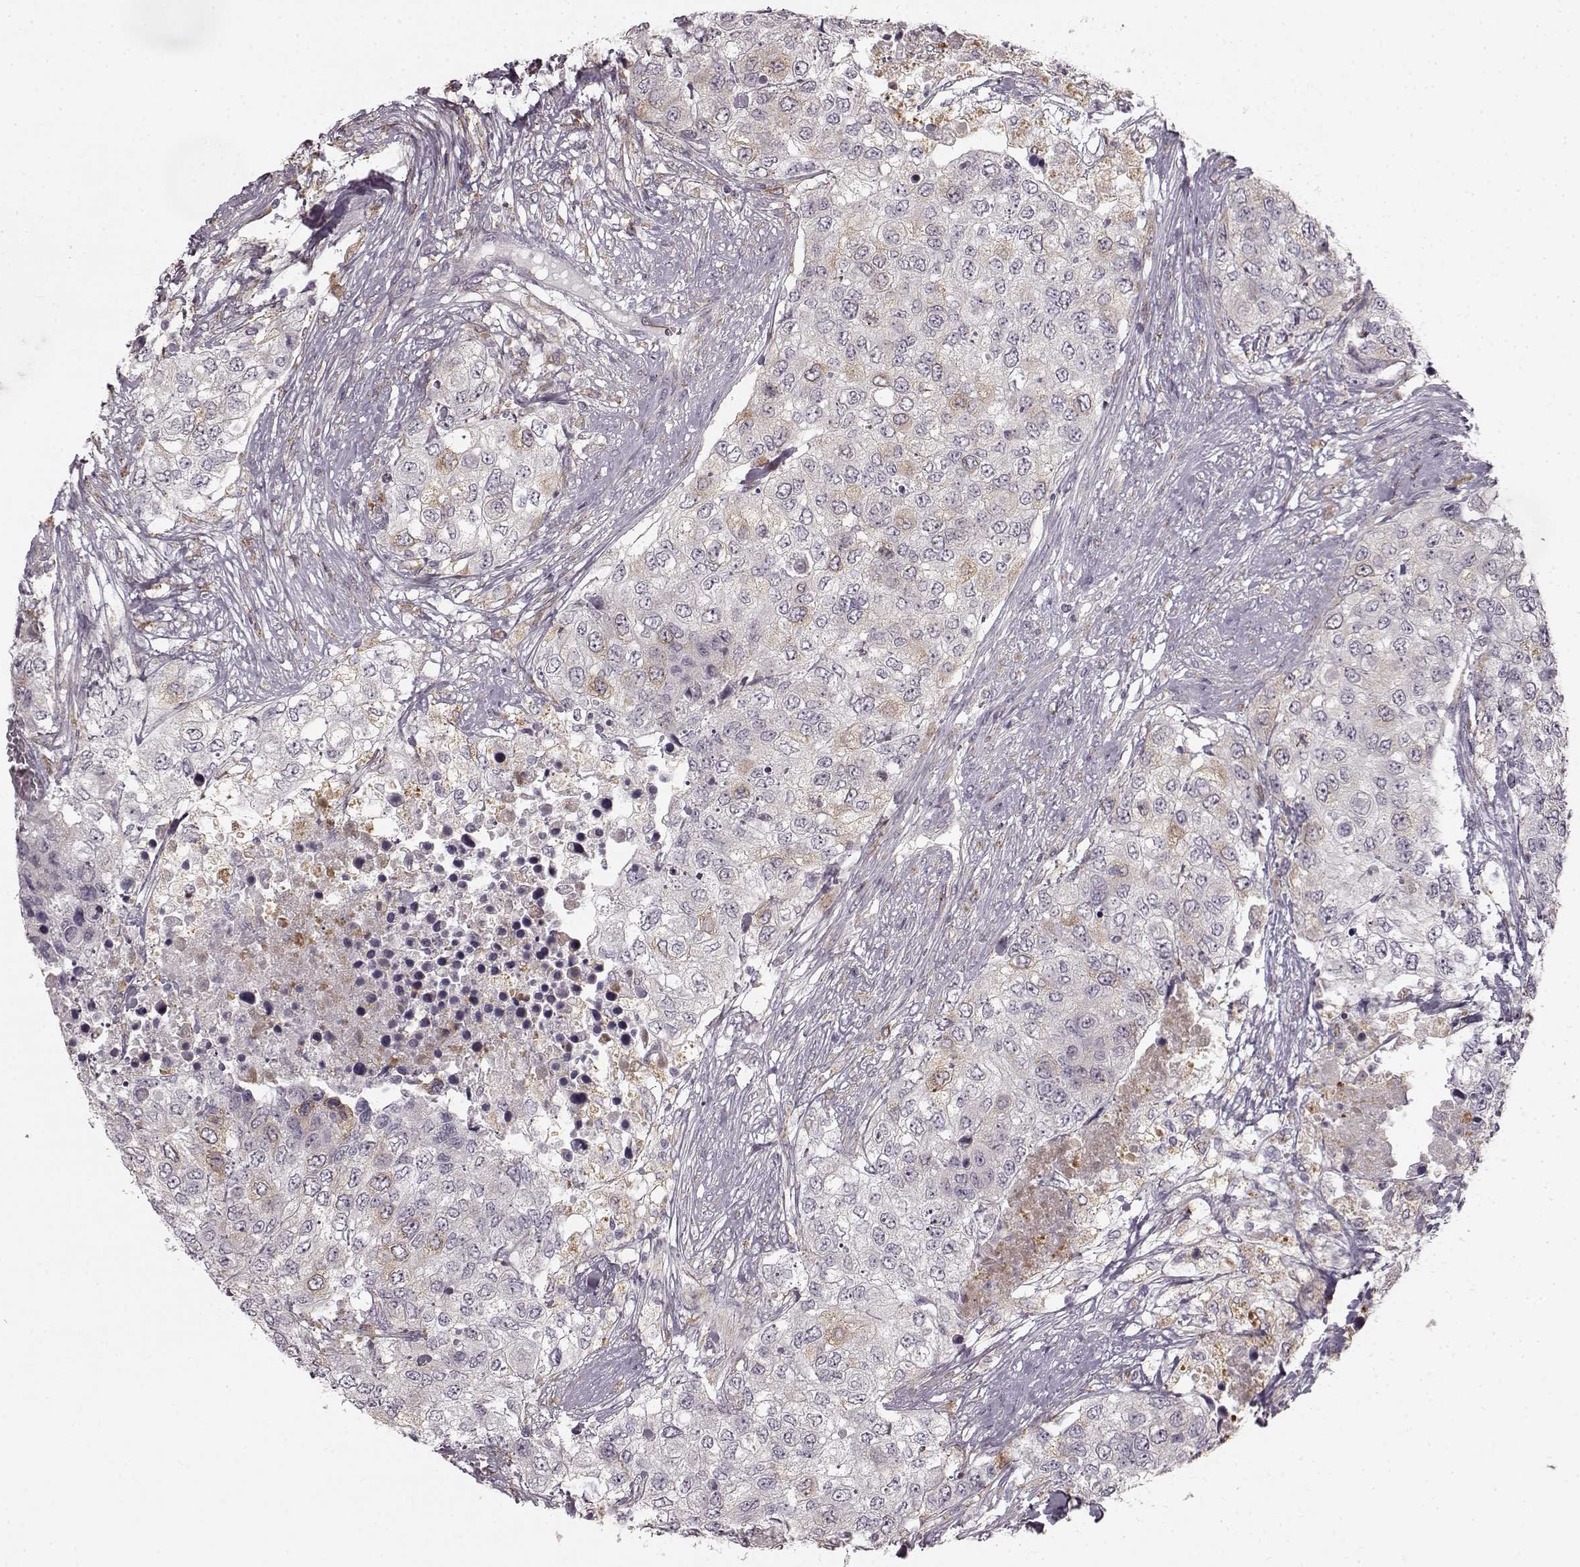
{"staining": {"intensity": "weak", "quantity": "<25%", "location": "cytoplasmic/membranous"}, "tissue": "urothelial cancer", "cell_type": "Tumor cells", "image_type": "cancer", "snomed": [{"axis": "morphology", "description": "Urothelial carcinoma, High grade"}, {"axis": "topography", "description": "Urinary bladder"}], "caption": "Photomicrograph shows no protein positivity in tumor cells of high-grade urothelial carcinoma tissue.", "gene": "HMMR", "patient": {"sex": "female", "age": 78}}